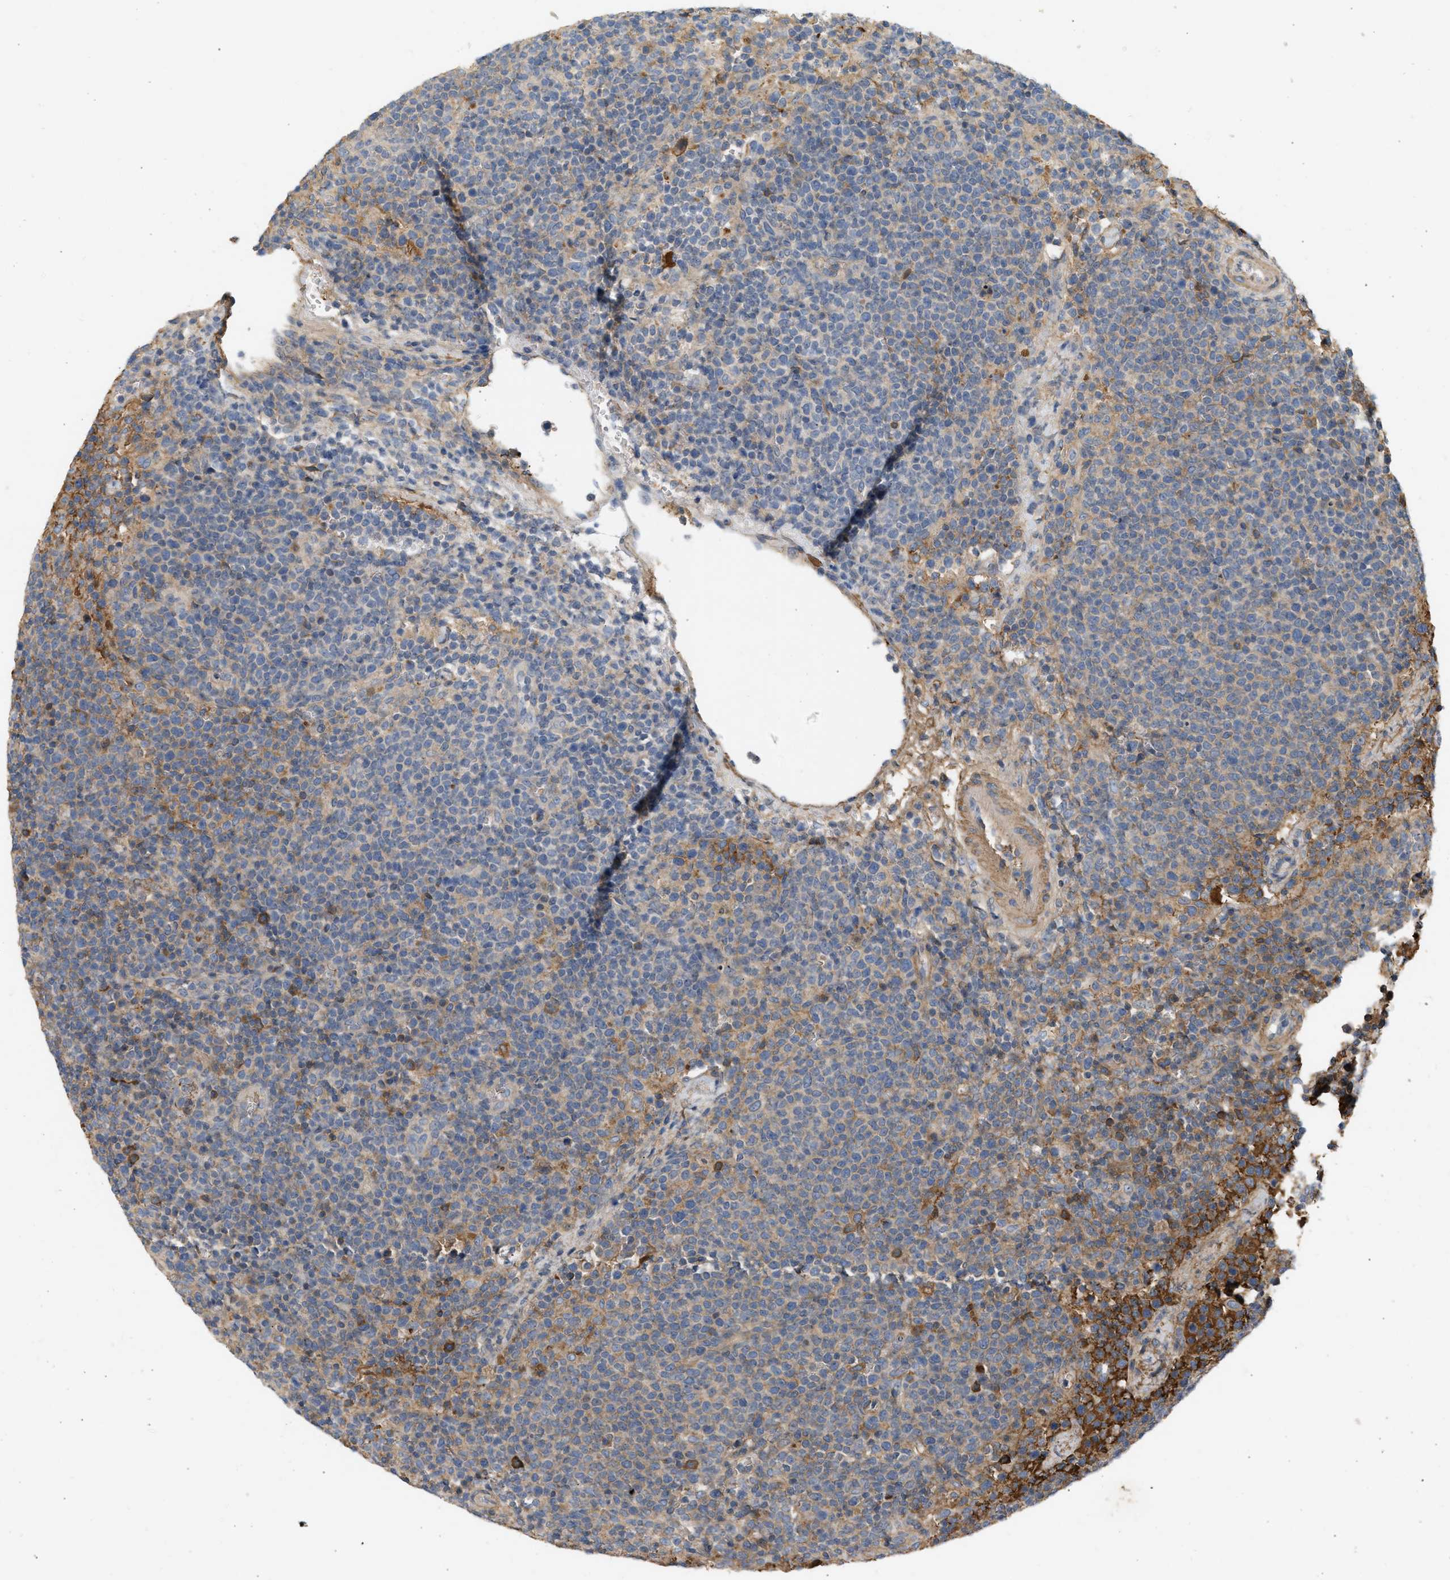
{"staining": {"intensity": "weak", "quantity": "25%-75%", "location": "cytoplasmic/membranous"}, "tissue": "lymphoma", "cell_type": "Tumor cells", "image_type": "cancer", "snomed": [{"axis": "morphology", "description": "Malignant lymphoma, non-Hodgkin's type, High grade"}, {"axis": "topography", "description": "Lymph node"}], "caption": "This image demonstrates IHC staining of high-grade malignant lymphoma, non-Hodgkin's type, with low weak cytoplasmic/membranous staining in about 25%-75% of tumor cells.", "gene": "F8", "patient": {"sex": "male", "age": 61}}